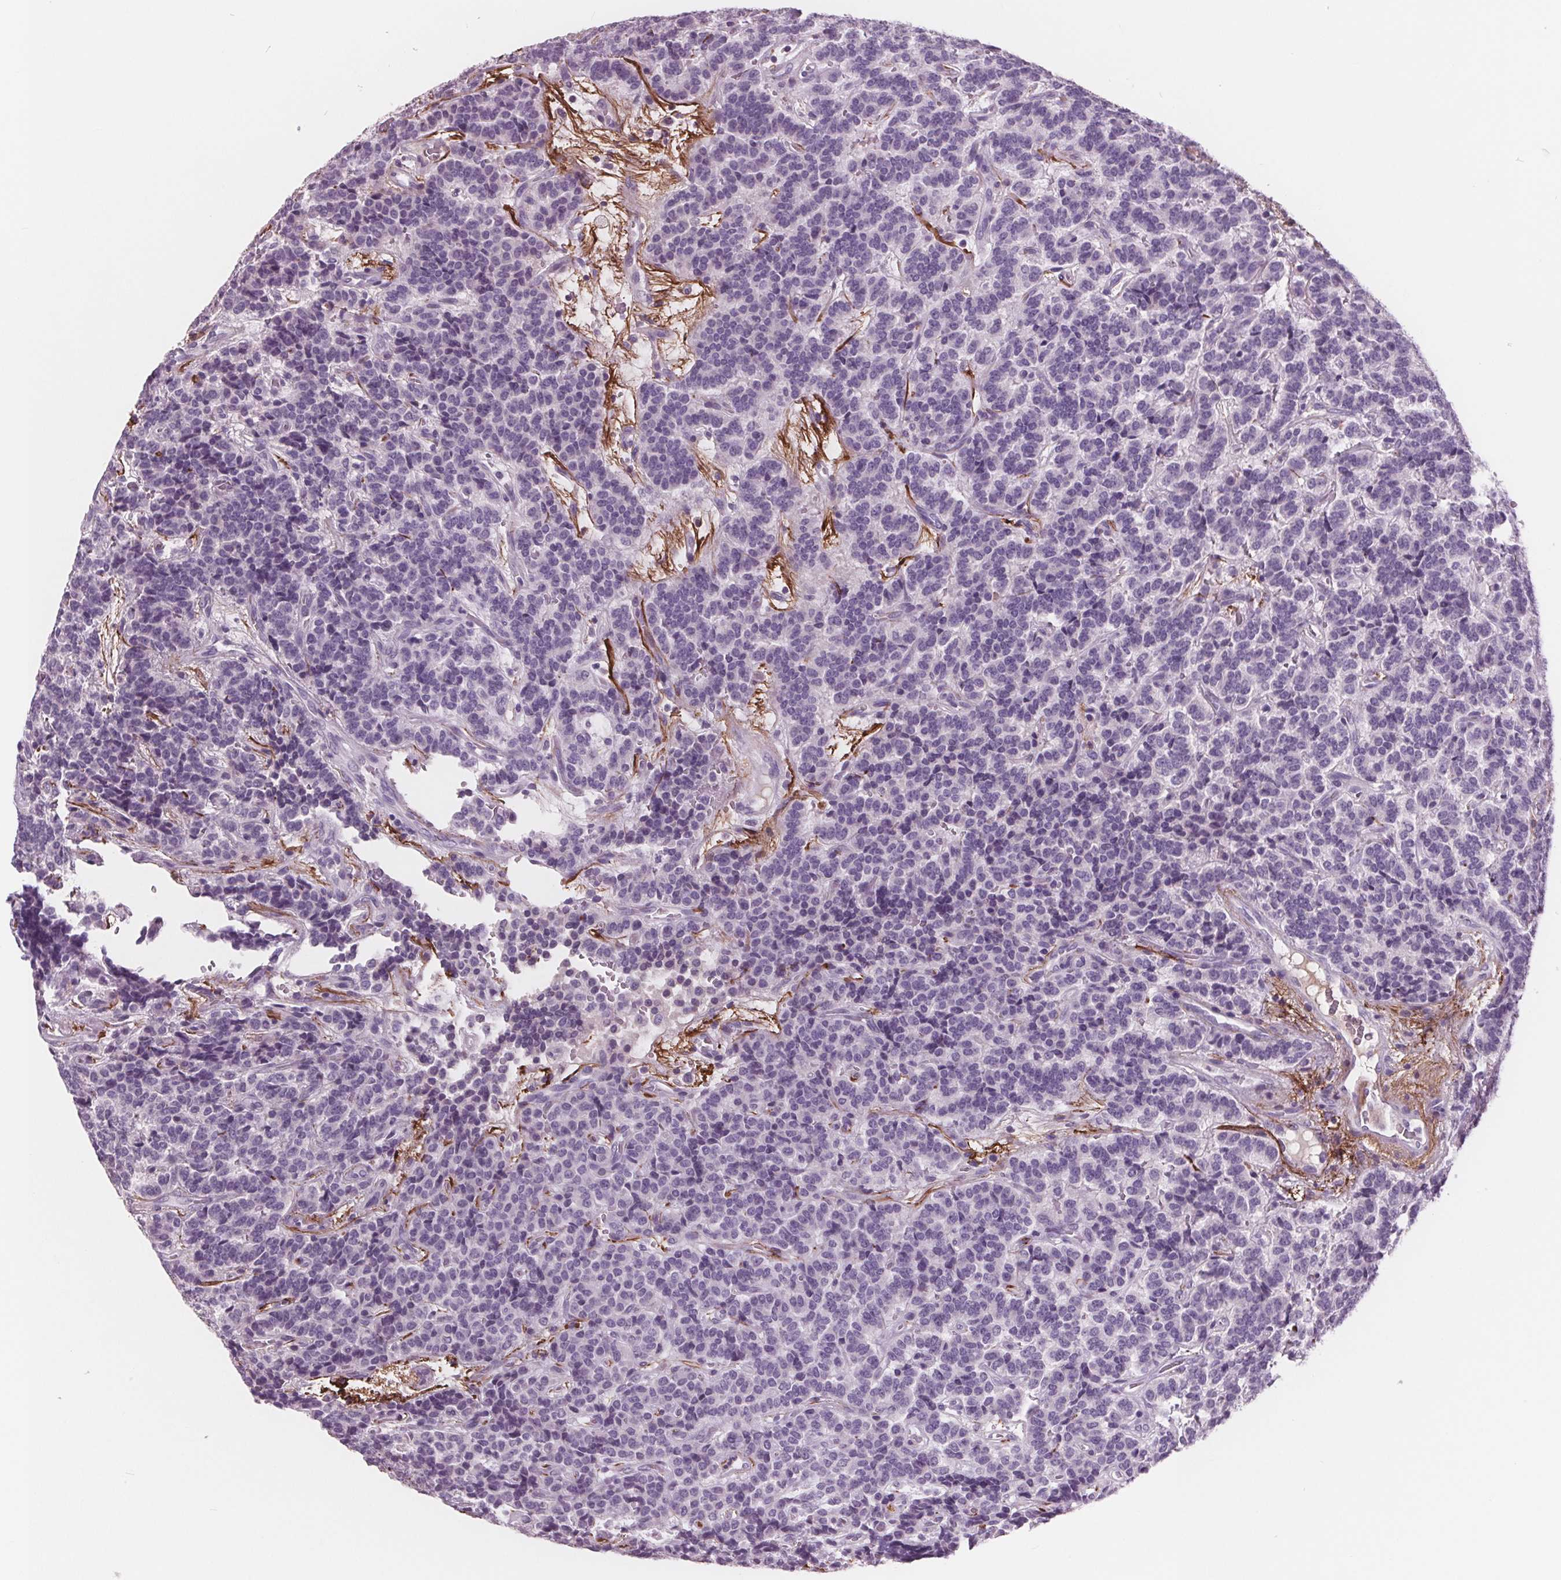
{"staining": {"intensity": "negative", "quantity": "none", "location": "none"}, "tissue": "carcinoid", "cell_type": "Tumor cells", "image_type": "cancer", "snomed": [{"axis": "morphology", "description": "Carcinoid, malignant, NOS"}, {"axis": "topography", "description": "Pancreas"}], "caption": "Tumor cells are negative for brown protein staining in carcinoid. (Stains: DAB (3,3'-diaminobenzidine) IHC with hematoxylin counter stain, Microscopy: brightfield microscopy at high magnification).", "gene": "AMBP", "patient": {"sex": "male", "age": 36}}